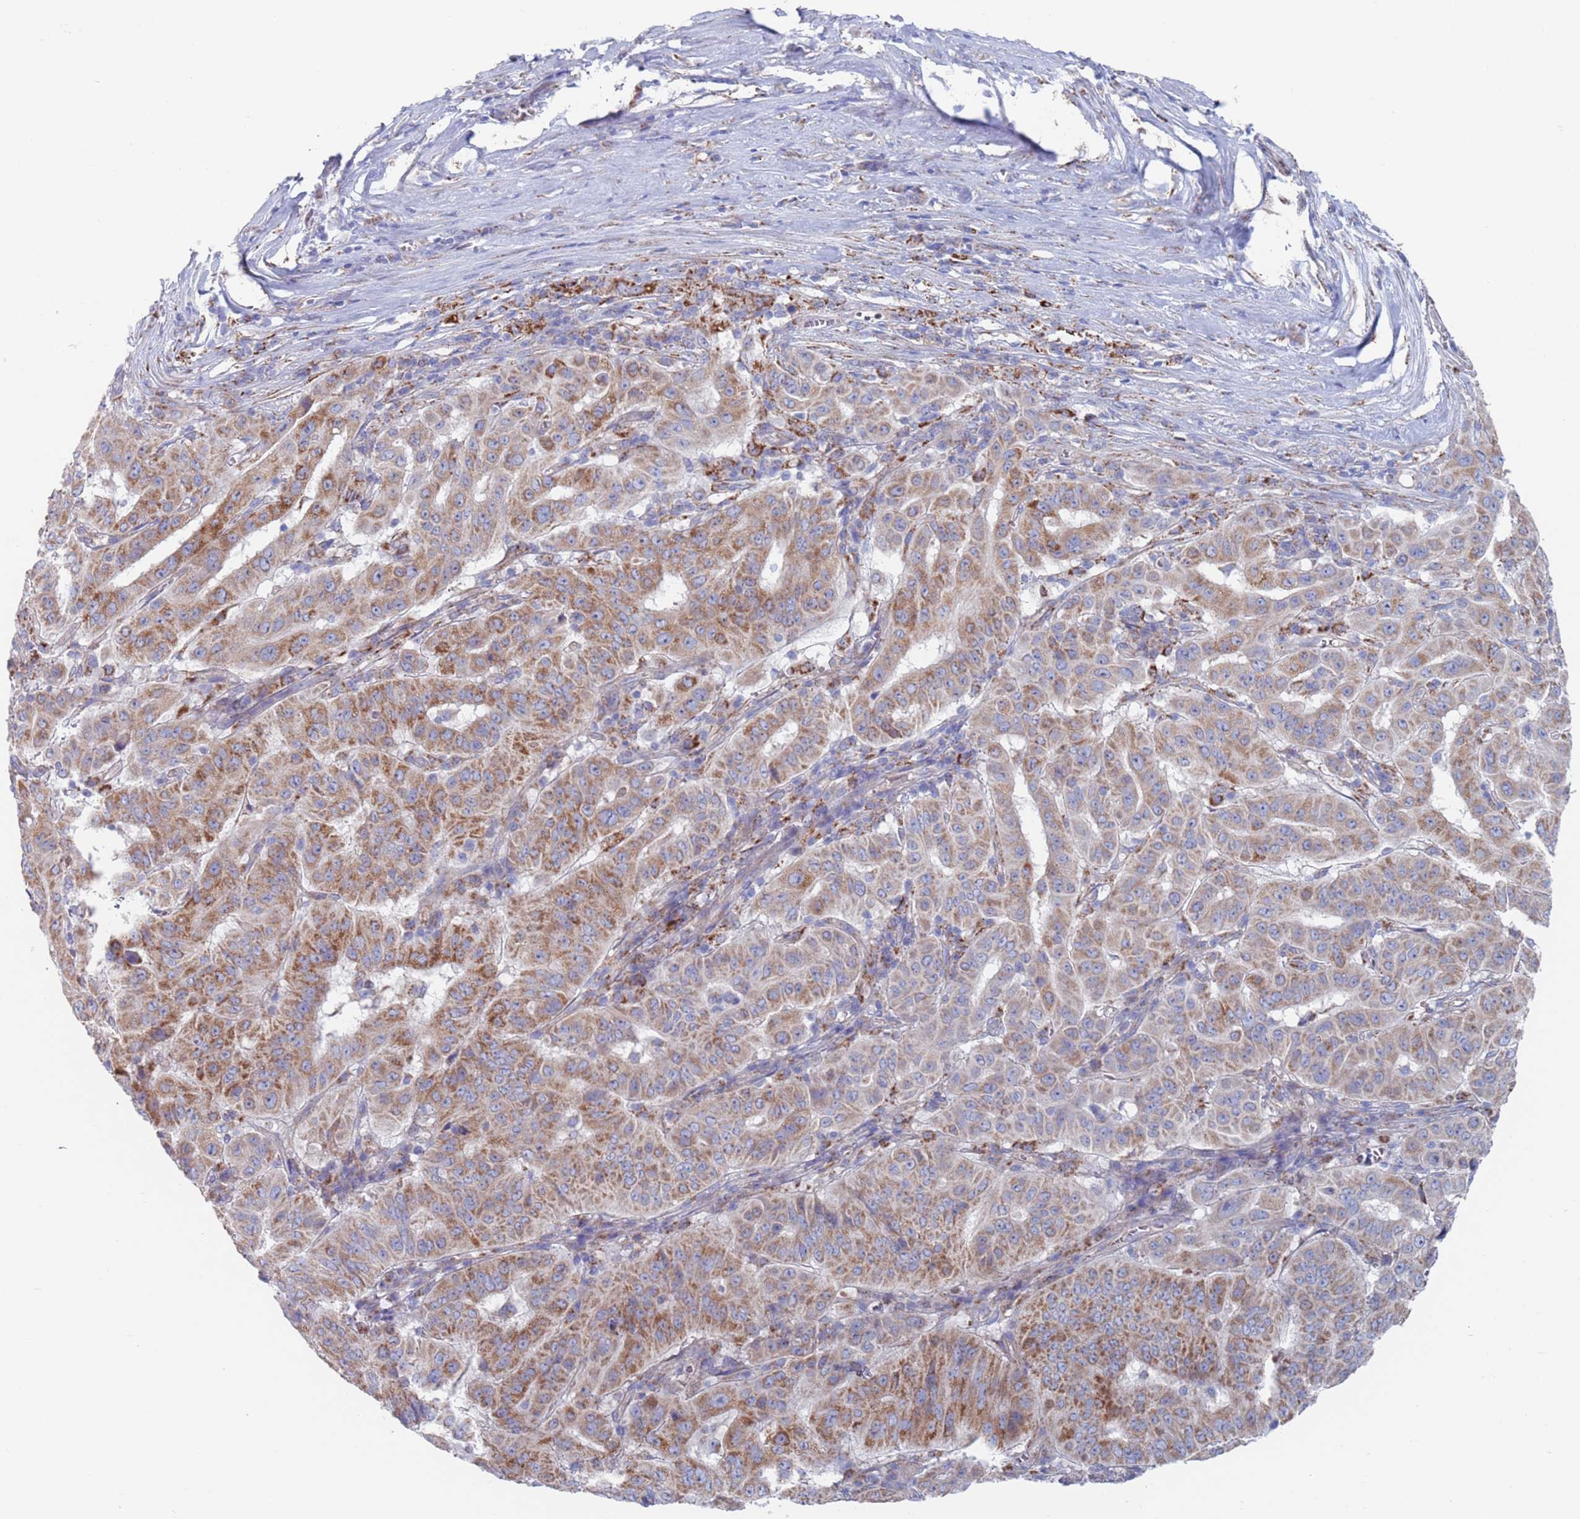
{"staining": {"intensity": "strong", "quantity": "25%-75%", "location": "cytoplasmic/membranous"}, "tissue": "pancreatic cancer", "cell_type": "Tumor cells", "image_type": "cancer", "snomed": [{"axis": "morphology", "description": "Adenocarcinoma, NOS"}, {"axis": "topography", "description": "Pancreas"}], "caption": "The immunohistochemical stain labels strong cytoplasmic/membranous positivity in tumor cells of pancreatic cancer (adenocarcinoma) tissue.", "gene": "CHCHD6", "patient": {"sex": "male", "age": 63}}